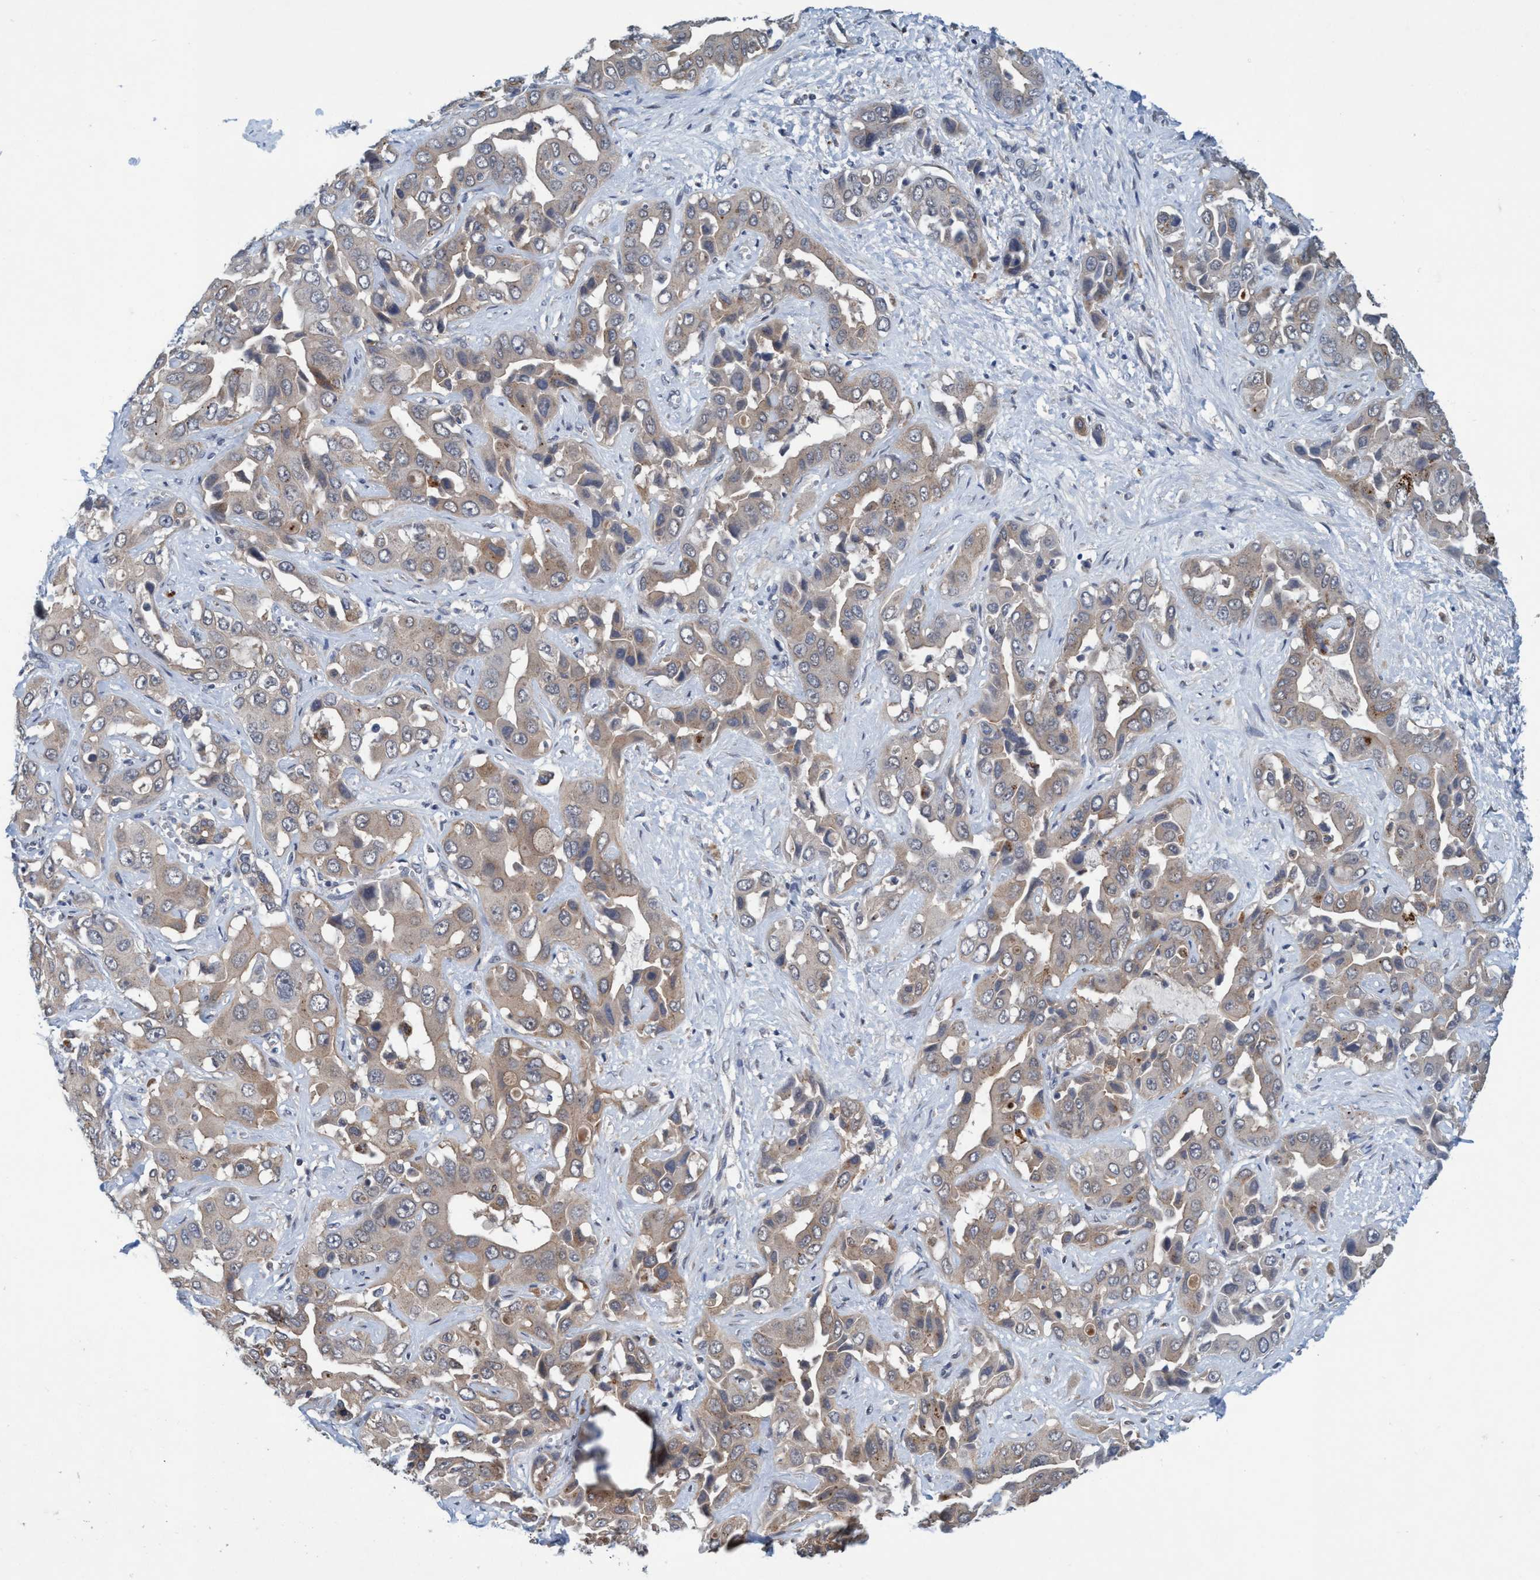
{"staining": {"intensity": "weak", "quantity": "<25%", "location": "cytoplasmic/membranous"}, "tissue": "liver cancer", "cell_type": "Tumor cells", "image_type": "cancer", "snomed": [{"axis": "morphology", "description": "Cholangiocarcinoma"}, {"axis": "topography", "description": "Liver"}], "caption": "Human liver cancer stained for a protein using immunohistochemistry exhibits no positivity in tumor cells.", "gene": "TRIM65", "patient": {"sex": "female", "age": 52}}